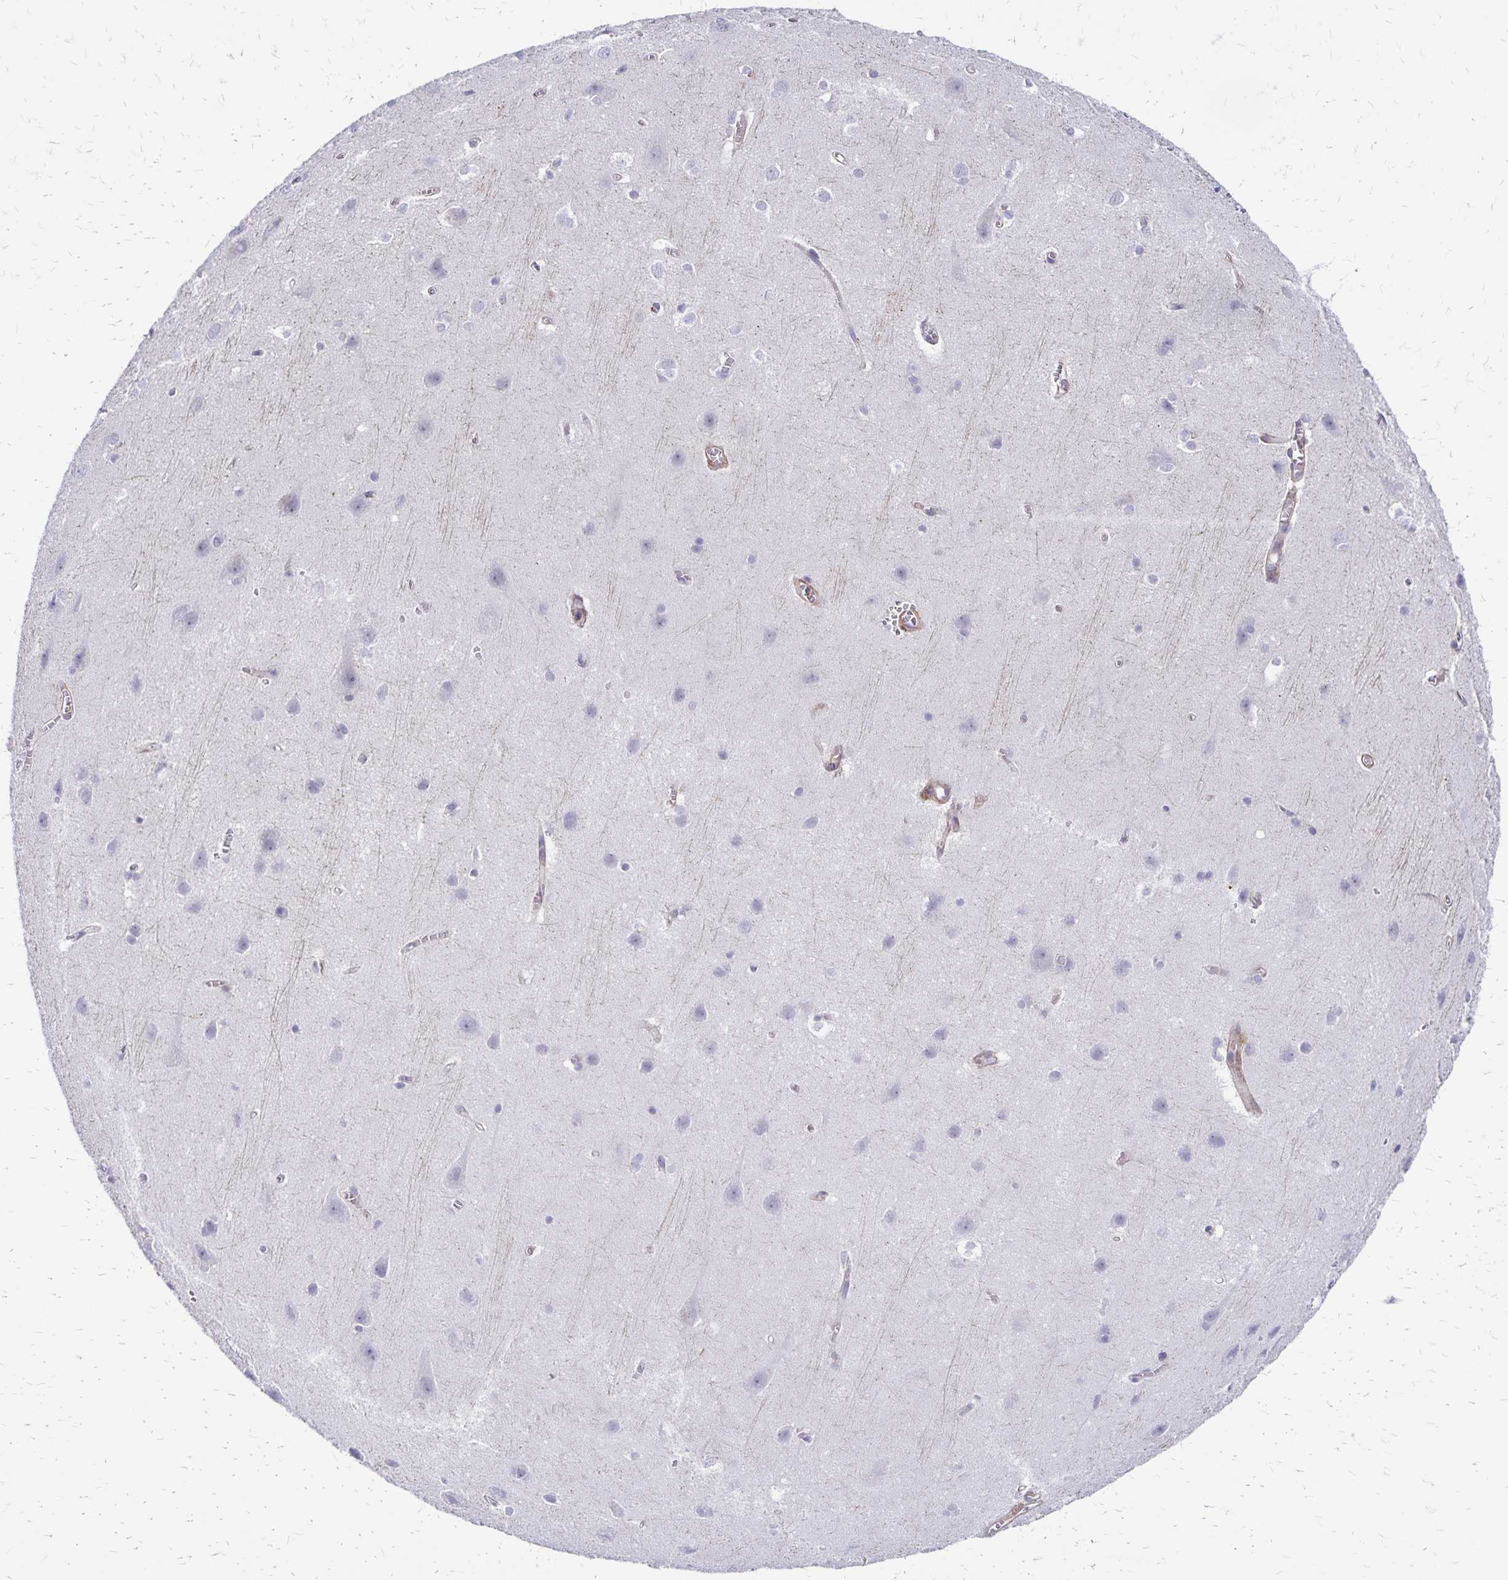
{"staining": {"intensity": "moderate", "quantity": "<25%", "location": "cytoplasmic/membranous"}, "tissue": "cerebral cortex", "cell_type": "Endothelial cells", "image_type": "normal", "snomed": [{"axis": "morphology", "description": "Normal tissue, NOS"}, {"axis": "topography", "description": "Cerebral cortex"}], "caption": "Normal cerebral cortex reveals moderate cytoplasmic/membranous positivity in about <25% of endothelial cells, visualized by immunohistochemistry. (Brightfield microscopy of DAB IHC at high magnification).", "gene": "TNS3", "patient": {"sex": "male", "age": 37}}